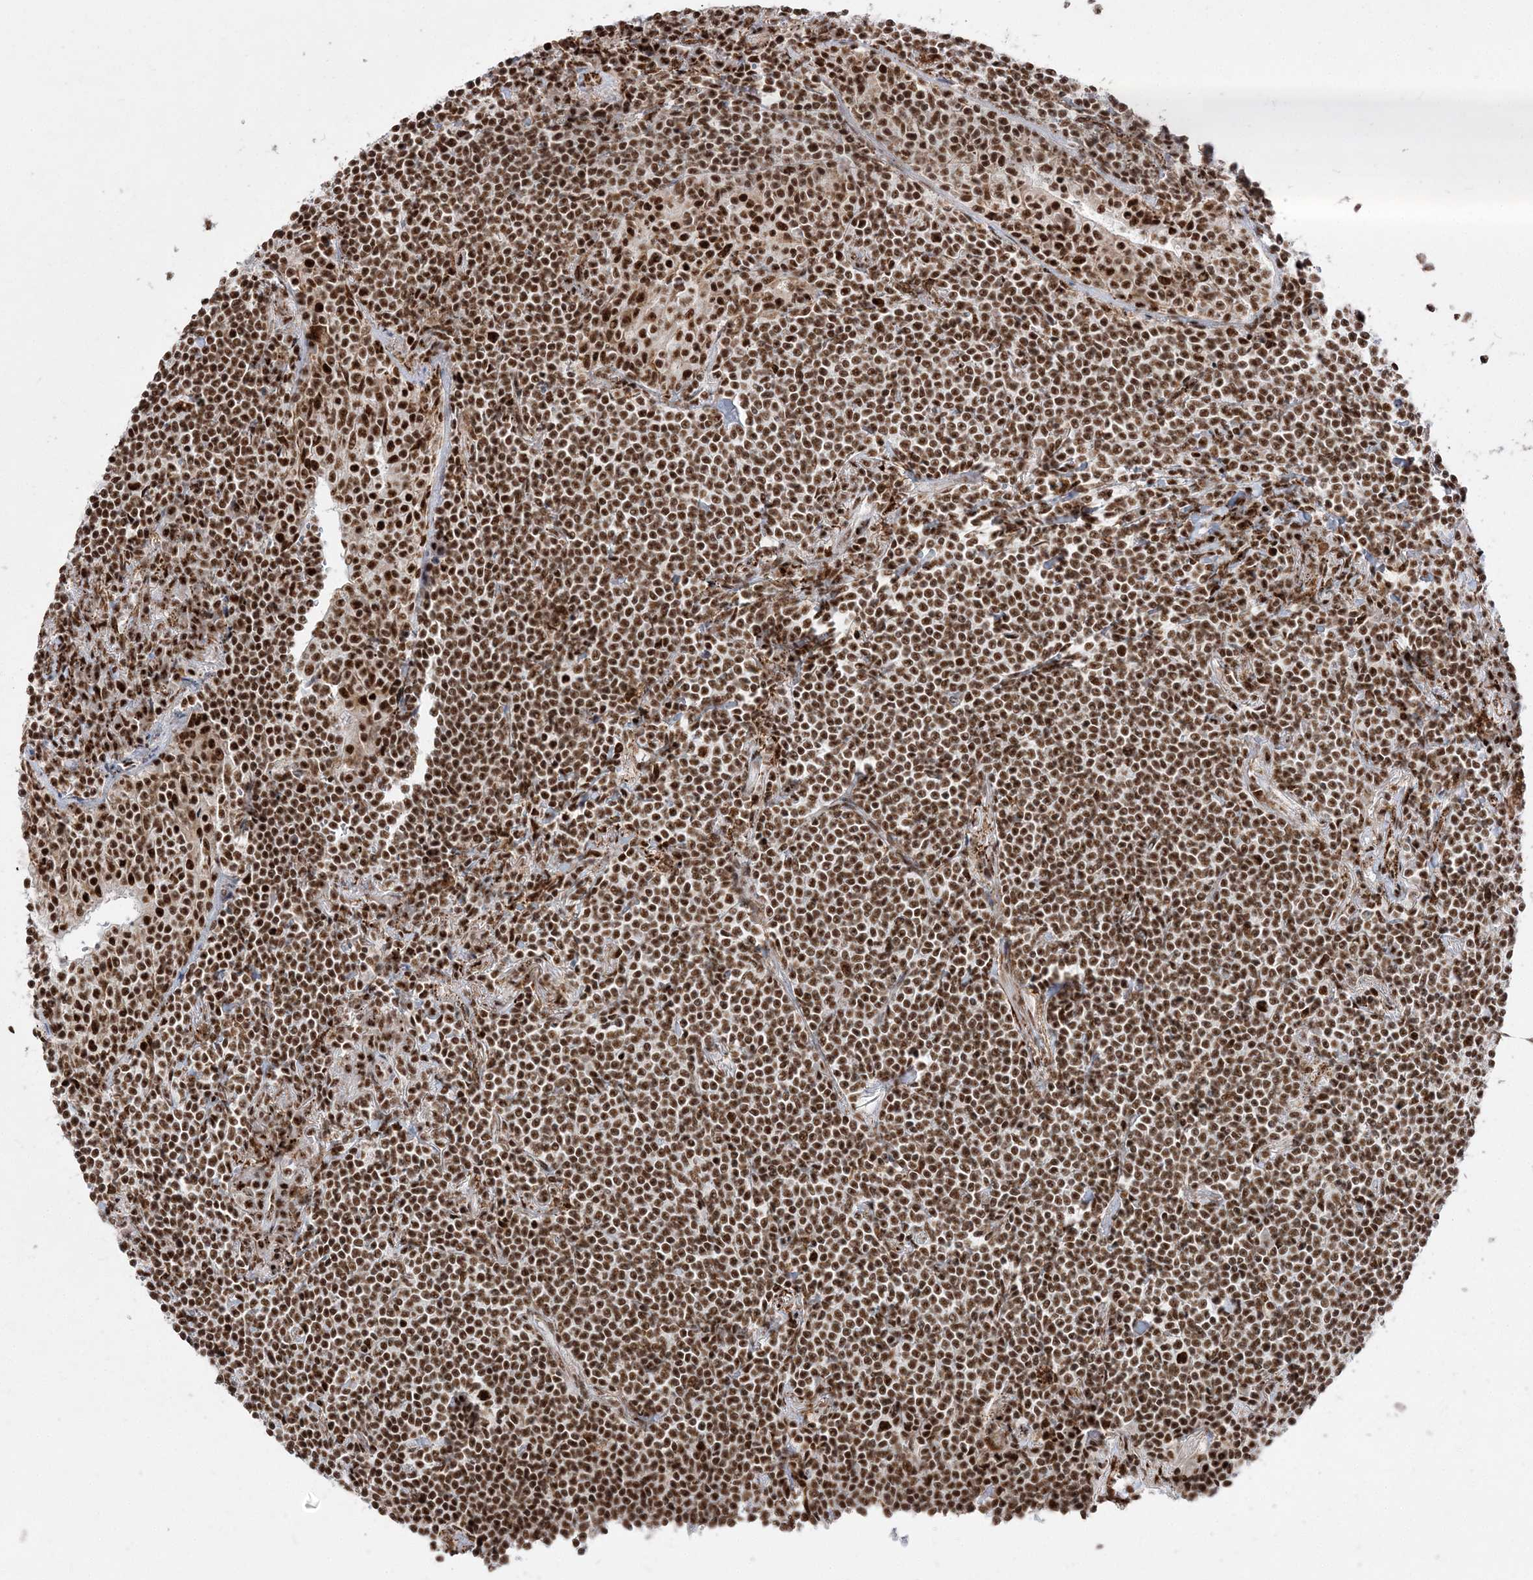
{"staining": {"intensity": "strong", "quantity": ">75%", "location": "nuclear"}, "tissue": "lymphoma", "cell_type": "Tumor cells", "image_type": "cancer", "snomed": [{"axis": "morphology", "description": "Malignant lymphoma, non-Hodgkin's type, Low grade"}, {"axis": "topography", "description": "Lung"}], "caption": "Low-grade malignant lymphoma, non-Hodgkin's type was stained to show a protein in brown. There is high levels of strong nuclear positivity in approximately >75% of tumor cells.", "gene": "RBM17", "patient": {"sex": "female", "age": 71}}